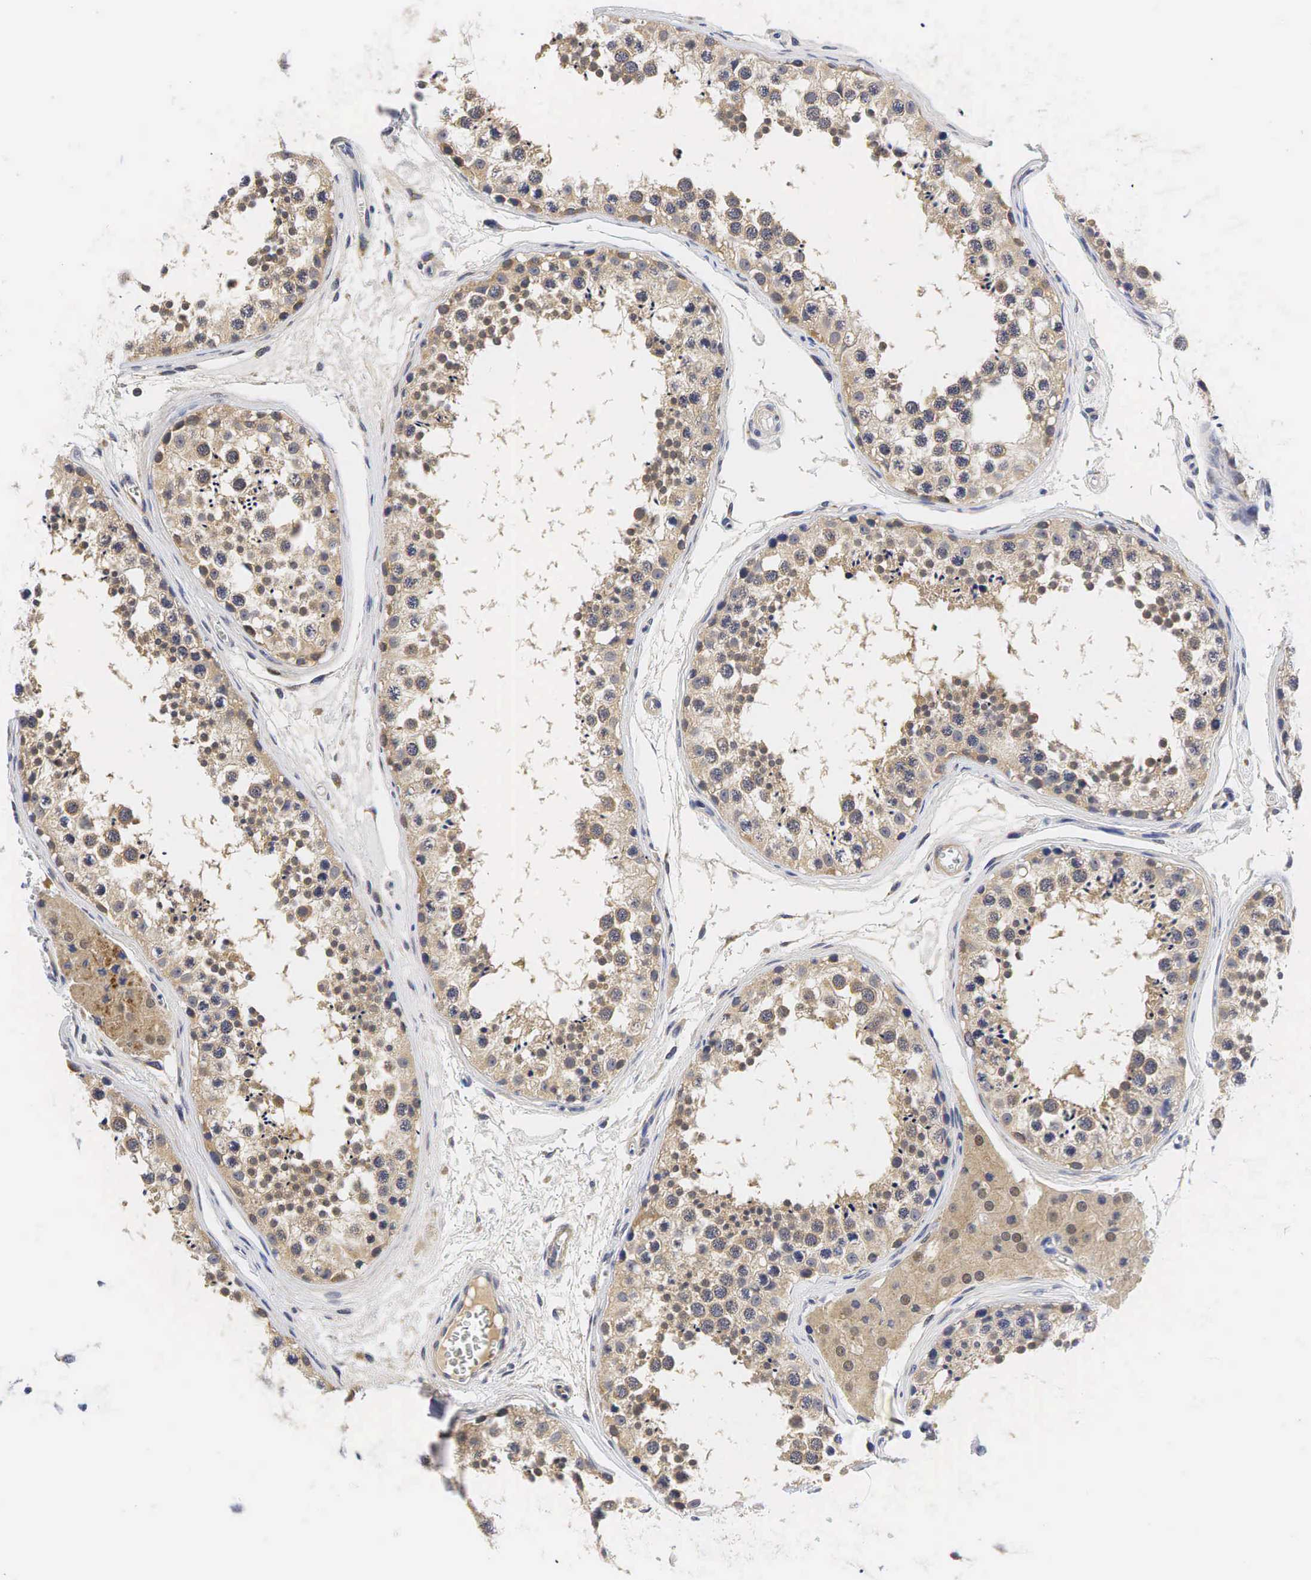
{"staining": {"intensity": "weak", "quantity": "25%-75%", "location": "cytoplasmic/membranous"}, "tissue": "testis", "cell_type": "Cells in seminiferous ducts", "image_type": "normal", "snomed": [{"axis": "morphology", "description": "Normal tissue, NOS"}, {"axis": "topography", "description": "Testis"}], "caption": "Immunohistochemistry (IHC) micrograph of unremarkable testis: human testis stained using IHC demonstrates low levels of weak protein expression localized specifically in the cytoplasmic/membranous of cells in seminiferous ducts, appearing as a cytoplasmic/membranous brown color.", "gene": "CCND1", "patient": {"sex": "male", "age": 57}}